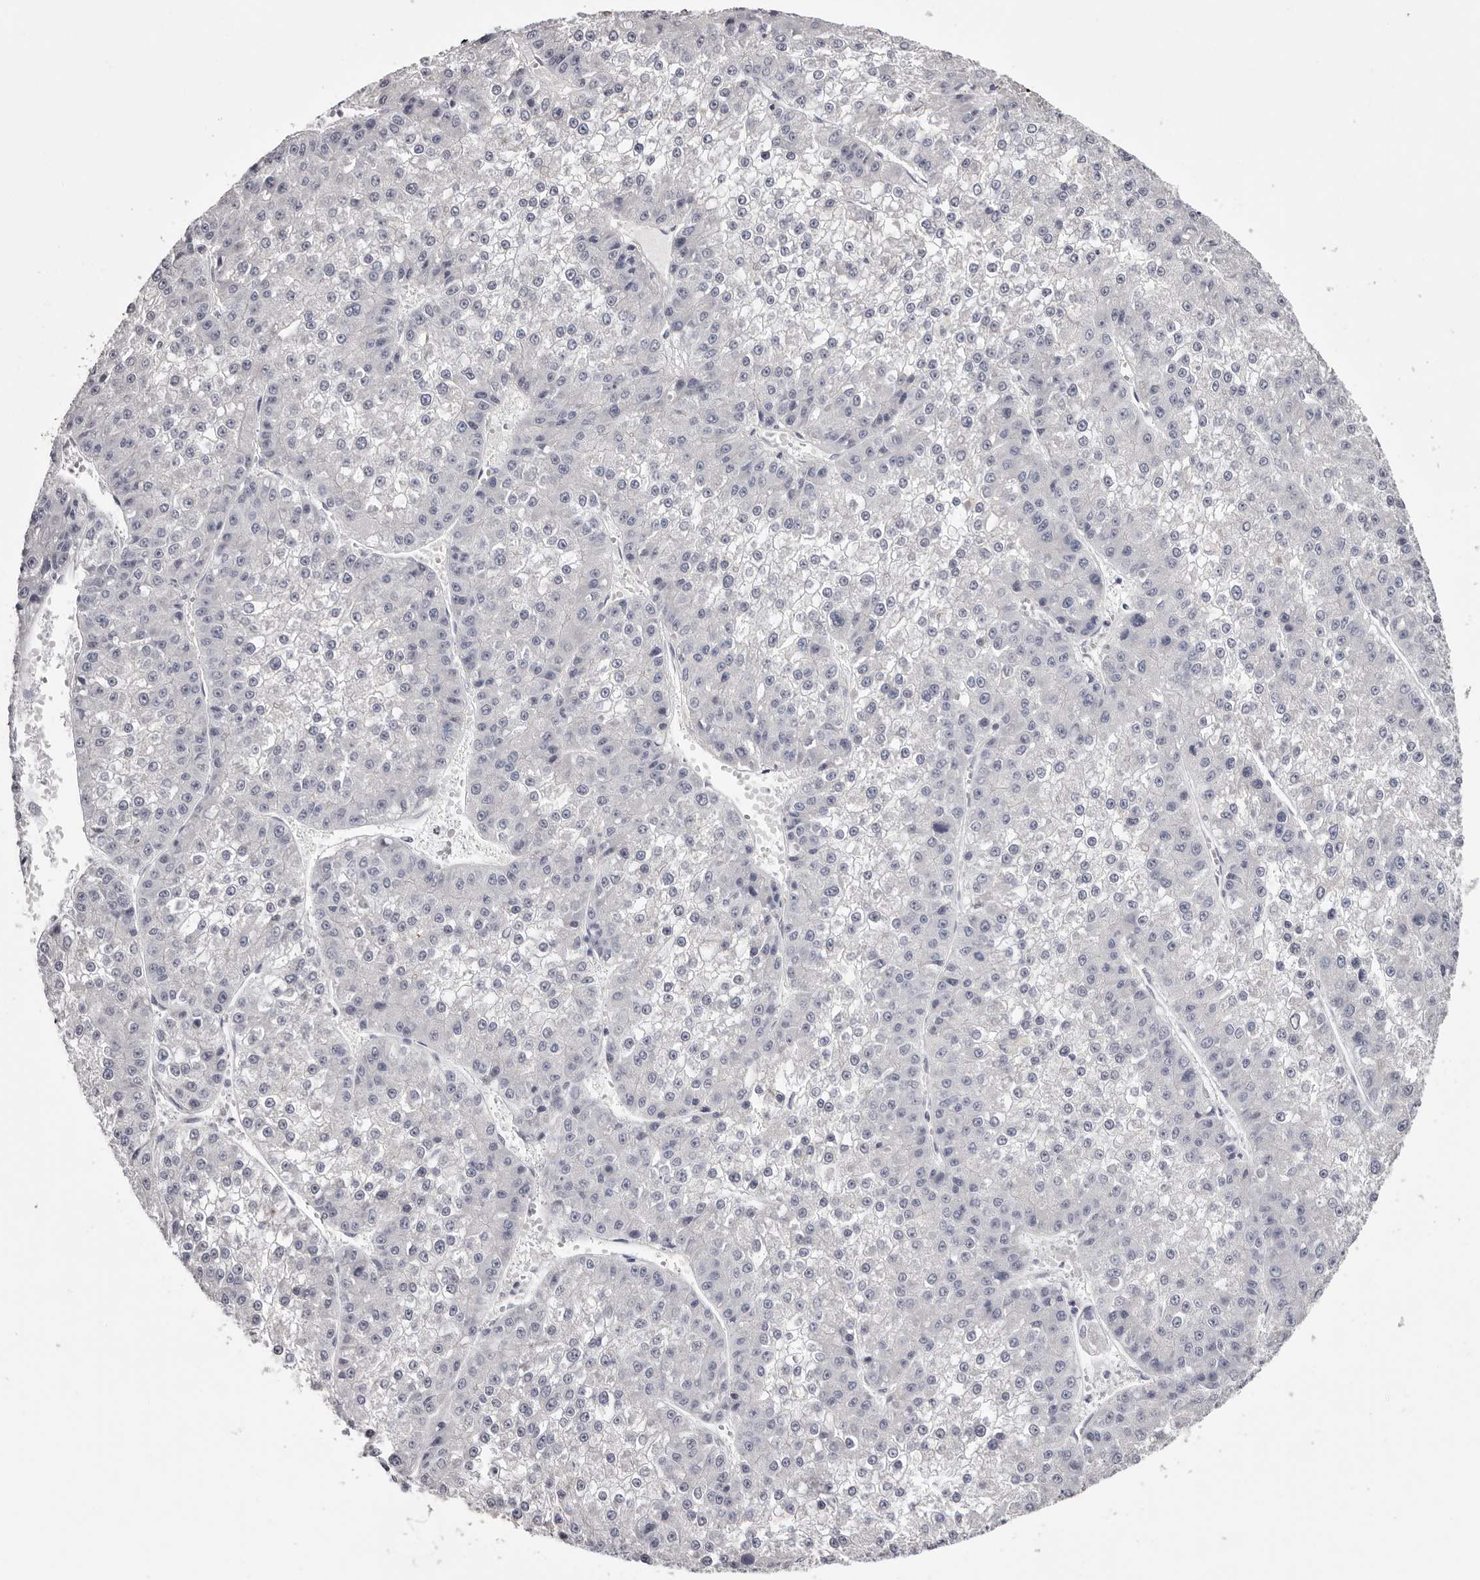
{"staining": {"intensity": "negative", "quantity": "none", "location": "none"}, "tissue": "liver cancer", "cell_type": "Tumor cells", "image_type": "cancer", "snomed": [{"axis": "morphology", "description": "Carcinoma, Hepatocellular, NOS"}, {"axis": "topography", "description": "Liver"}], "caption": "This is an immunohistochemistry micrograph of liver hepatocellular carcinoma. There is no positivity in tumor cells.", "gene": "CA6", "patient": {"sex": "female", "age": 73}}